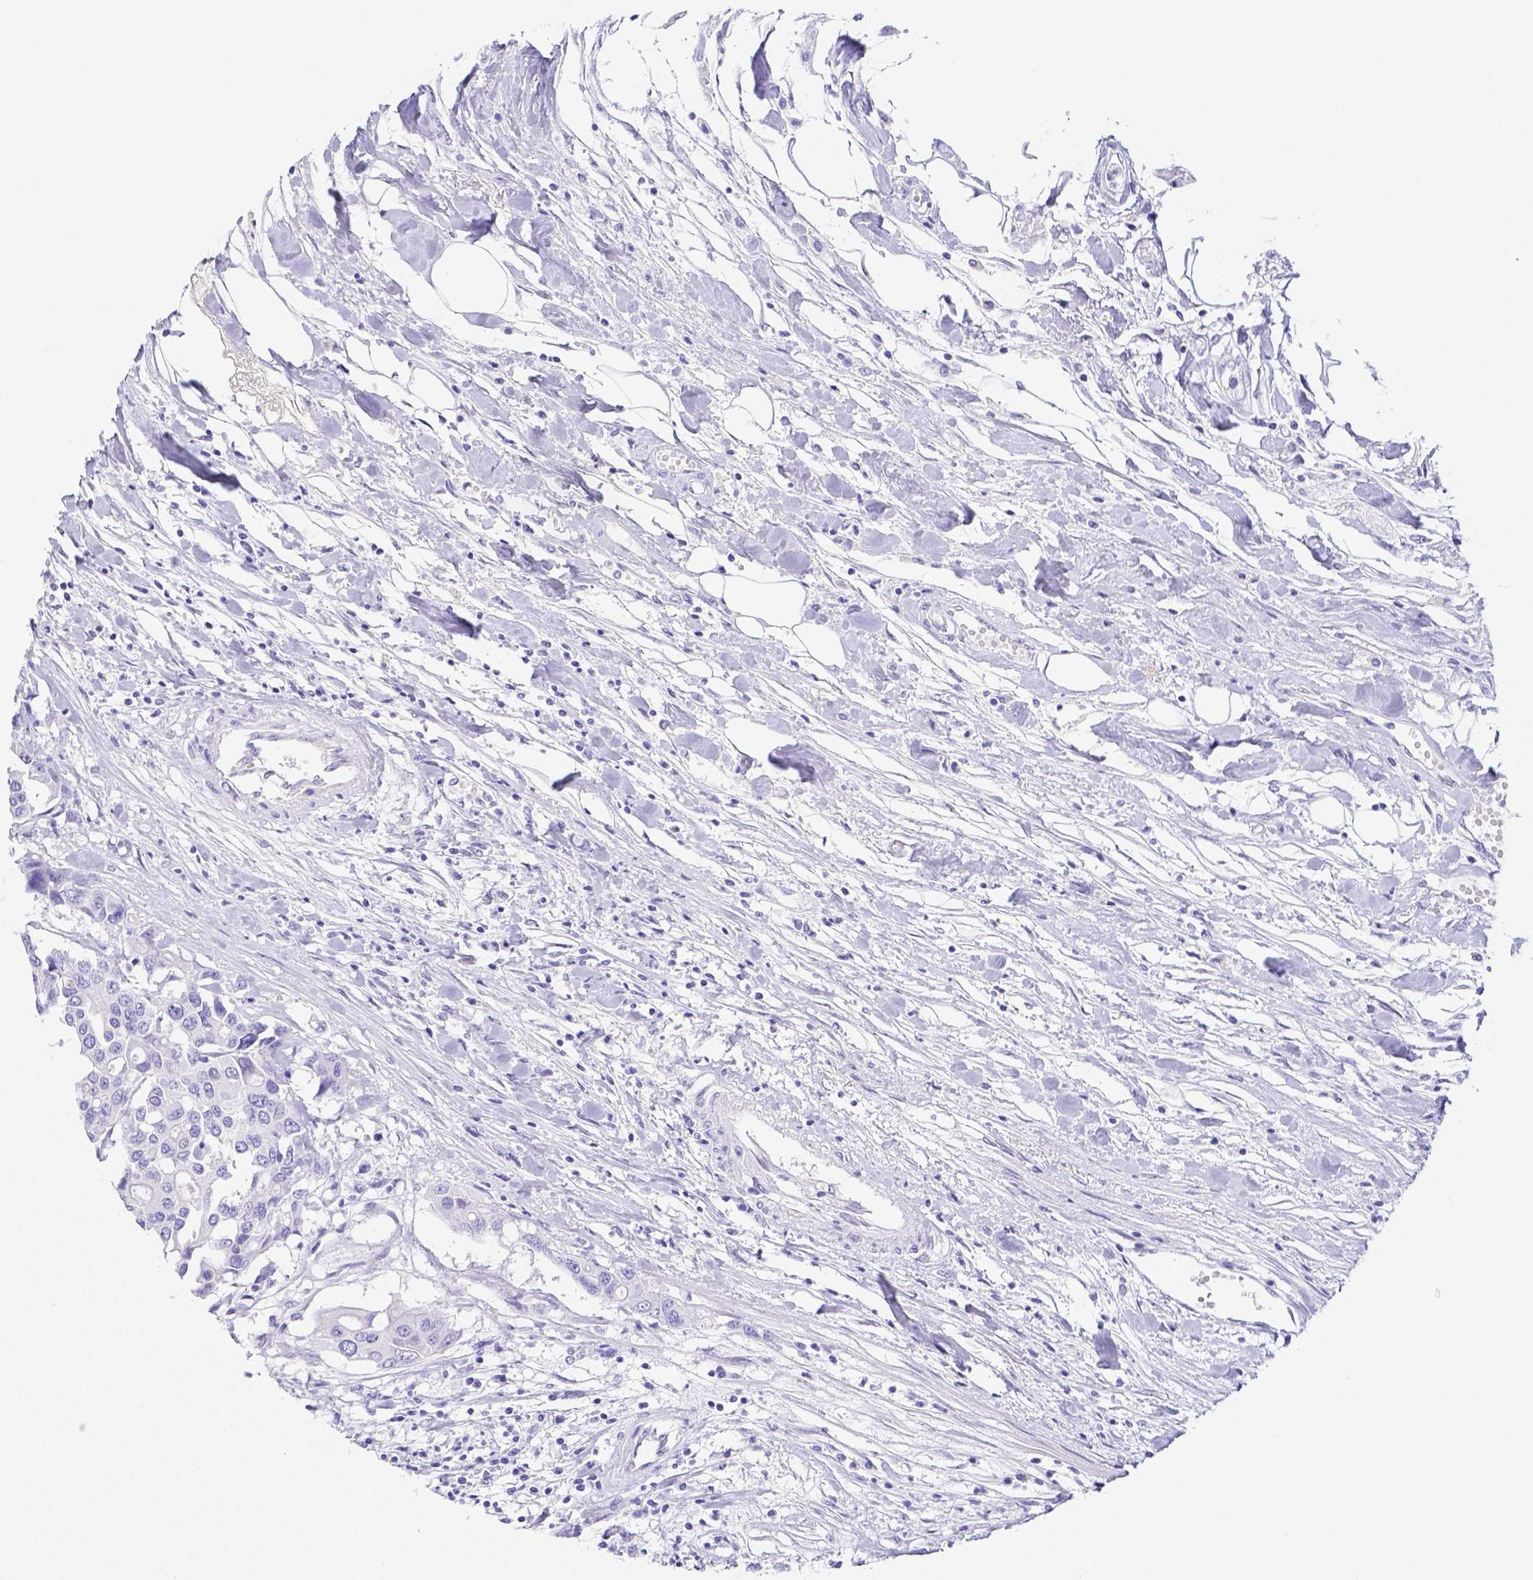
{"staining": {"intensity": "negative", "quantity": "none", "location": "none"}, "tissue": "colorectal cancer", "cell_type": "Tumor cells", "image_type": "cancer", "snomed": [{"axis": "morphology", "description": "Adenocarcinoma, NOS"}, {"axis": "topography", "description": "Colon"}], "caption": "Immunohistochemical staining of human colorectal cancer (adenocarcinoma) reveals no significant positivity in tumor cells.", "gene": "ARHGAP36", "patient": {"sex": "male", "age": 77}}